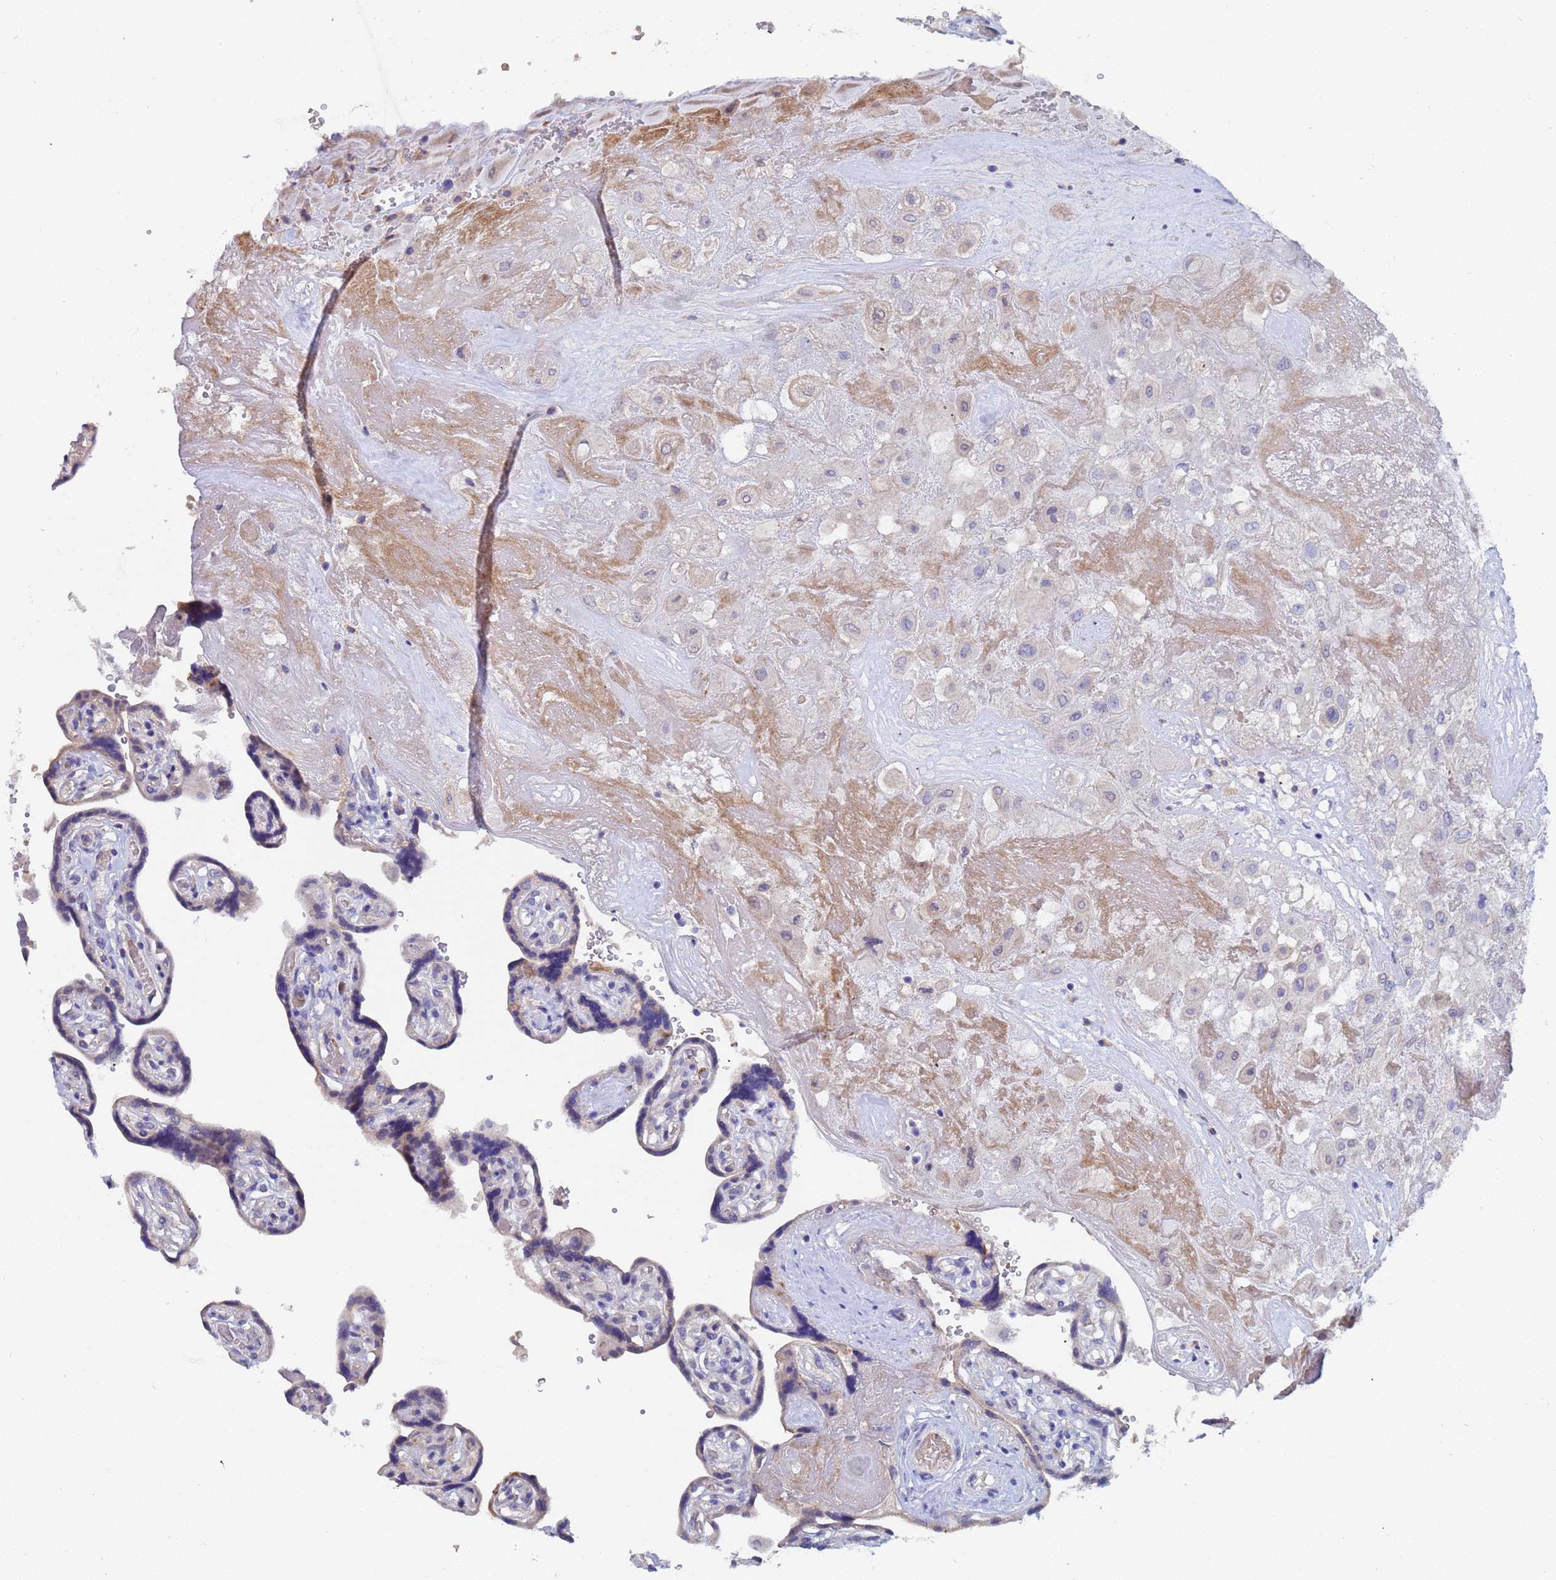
{"staining": {"intensity": "negative", "quantity": "none", "location": "none"}, "tissue": "placenta", "cell_type": "Decidual cells", "image_type": "normal", "snomed": [{"axis": "morphology", "description": "Normal tissue, NOS"}, {"axis": "topography", "description": "Placenta"}], "caption": "Immunohistochemistry (IHC) of normal human placenta demonstrates no staining in decidual cells. The staining was performed using DAB to visualize the protein expression in brown, while the nuclei were stained in blue with hematoxylin (Magnification: 20x).", "gene": "IHO1", "patient": {"sex": "female", "age": 32}}